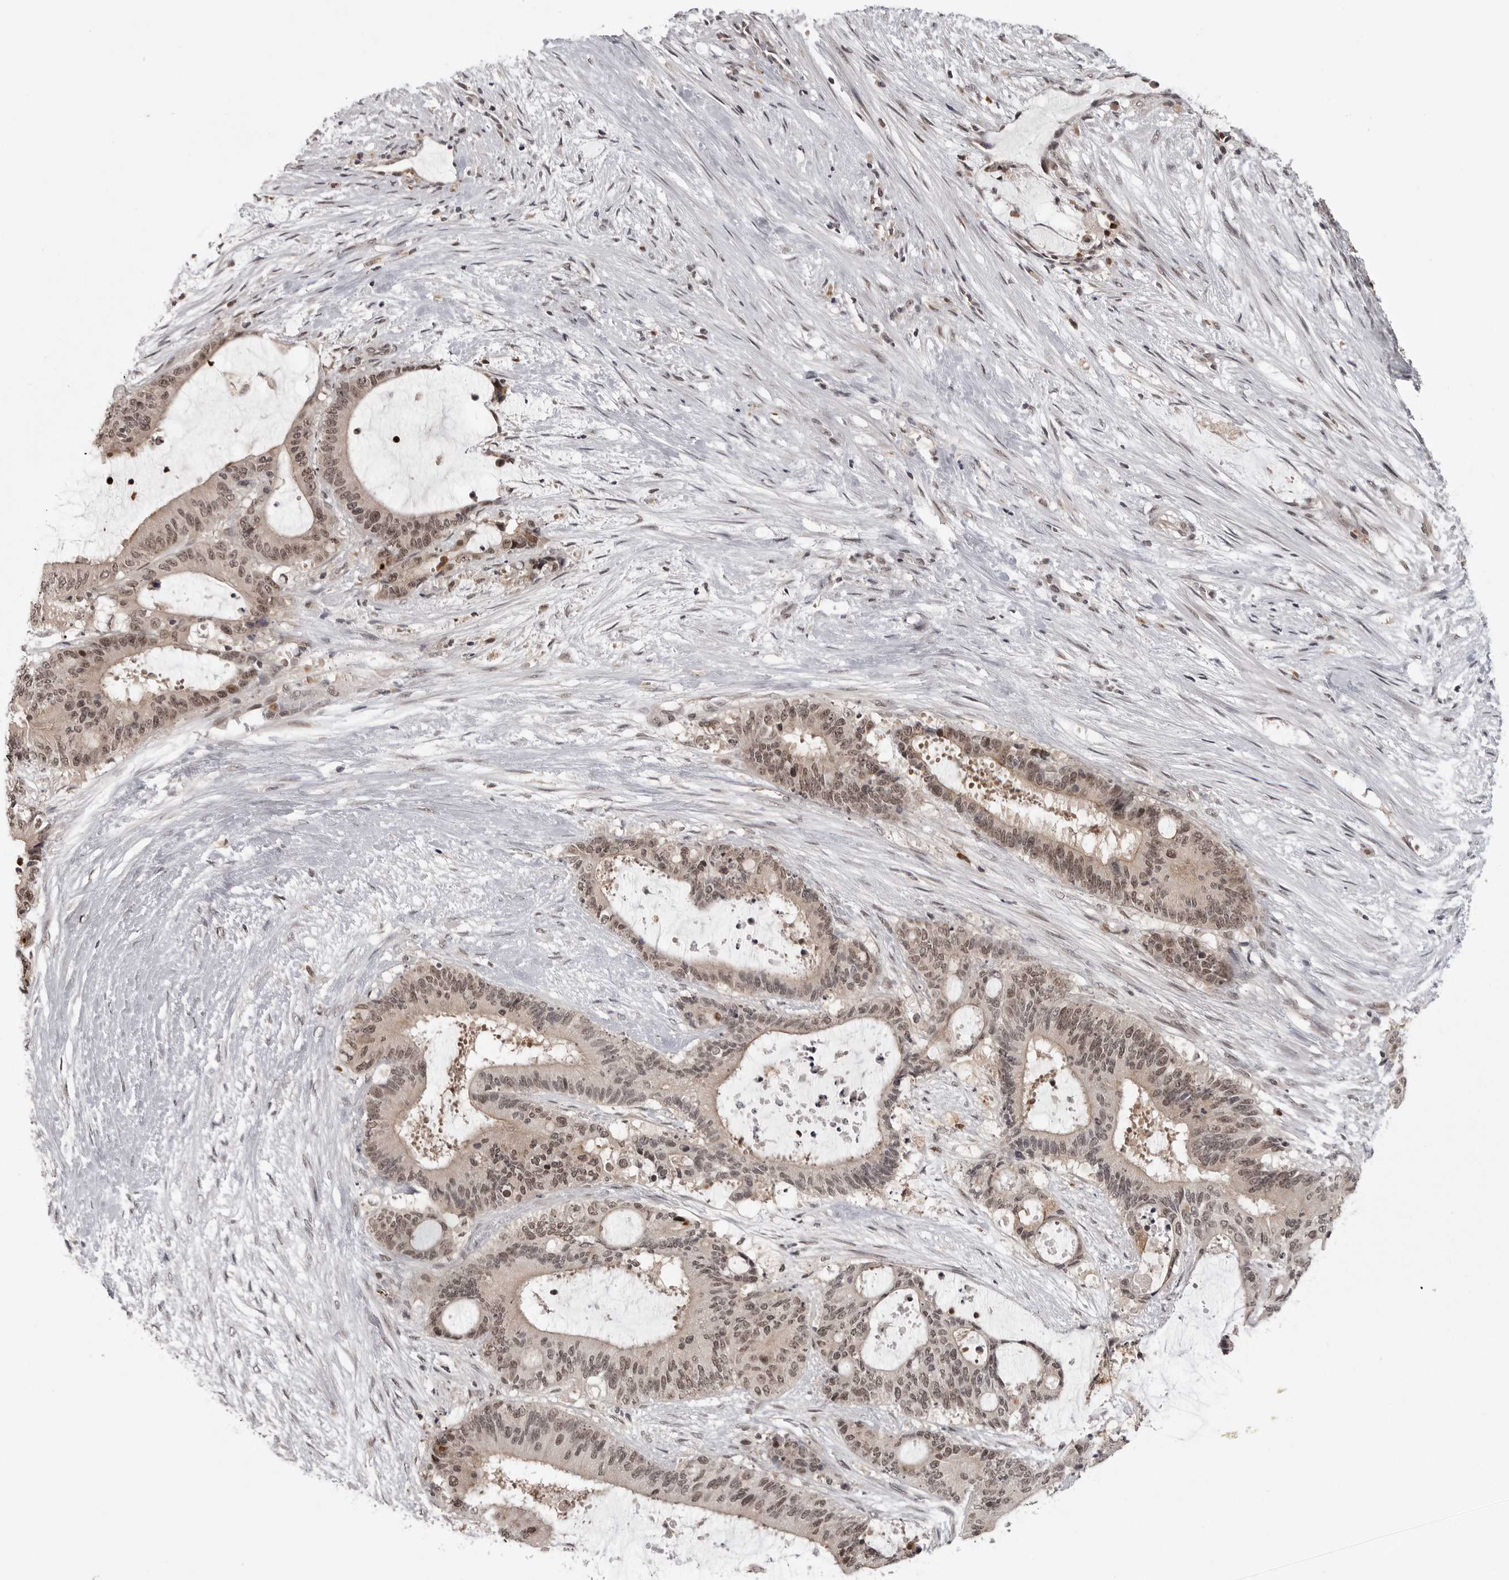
{"staining": {"intensity": "moderate", "quantity": ">75%", "location": "cytoplasmic/membranous,nuclear"}, "tissue": "liver cancer", "cell_type": "Tumor cells", "image_type": "cancer", "snomed": [{"axis": "morphology", "description": "Normal tissue, NOS"}, {"axis": "morphology", "description": "Cholangiocarcinoma"}, {"axis": "topography", "description": "Liver"}, {"axis": "topography", "description": "Peripheral nerve tissue"}], "caption": "Immunohistochemical staining of liver cholangiocarcinoma reveals moderate cytoplasmic/membranous and nuclear protein expression in about >75% of tumor cells.", "gene": "PEG3", "patient": {"sex": "female", "age": 73}}